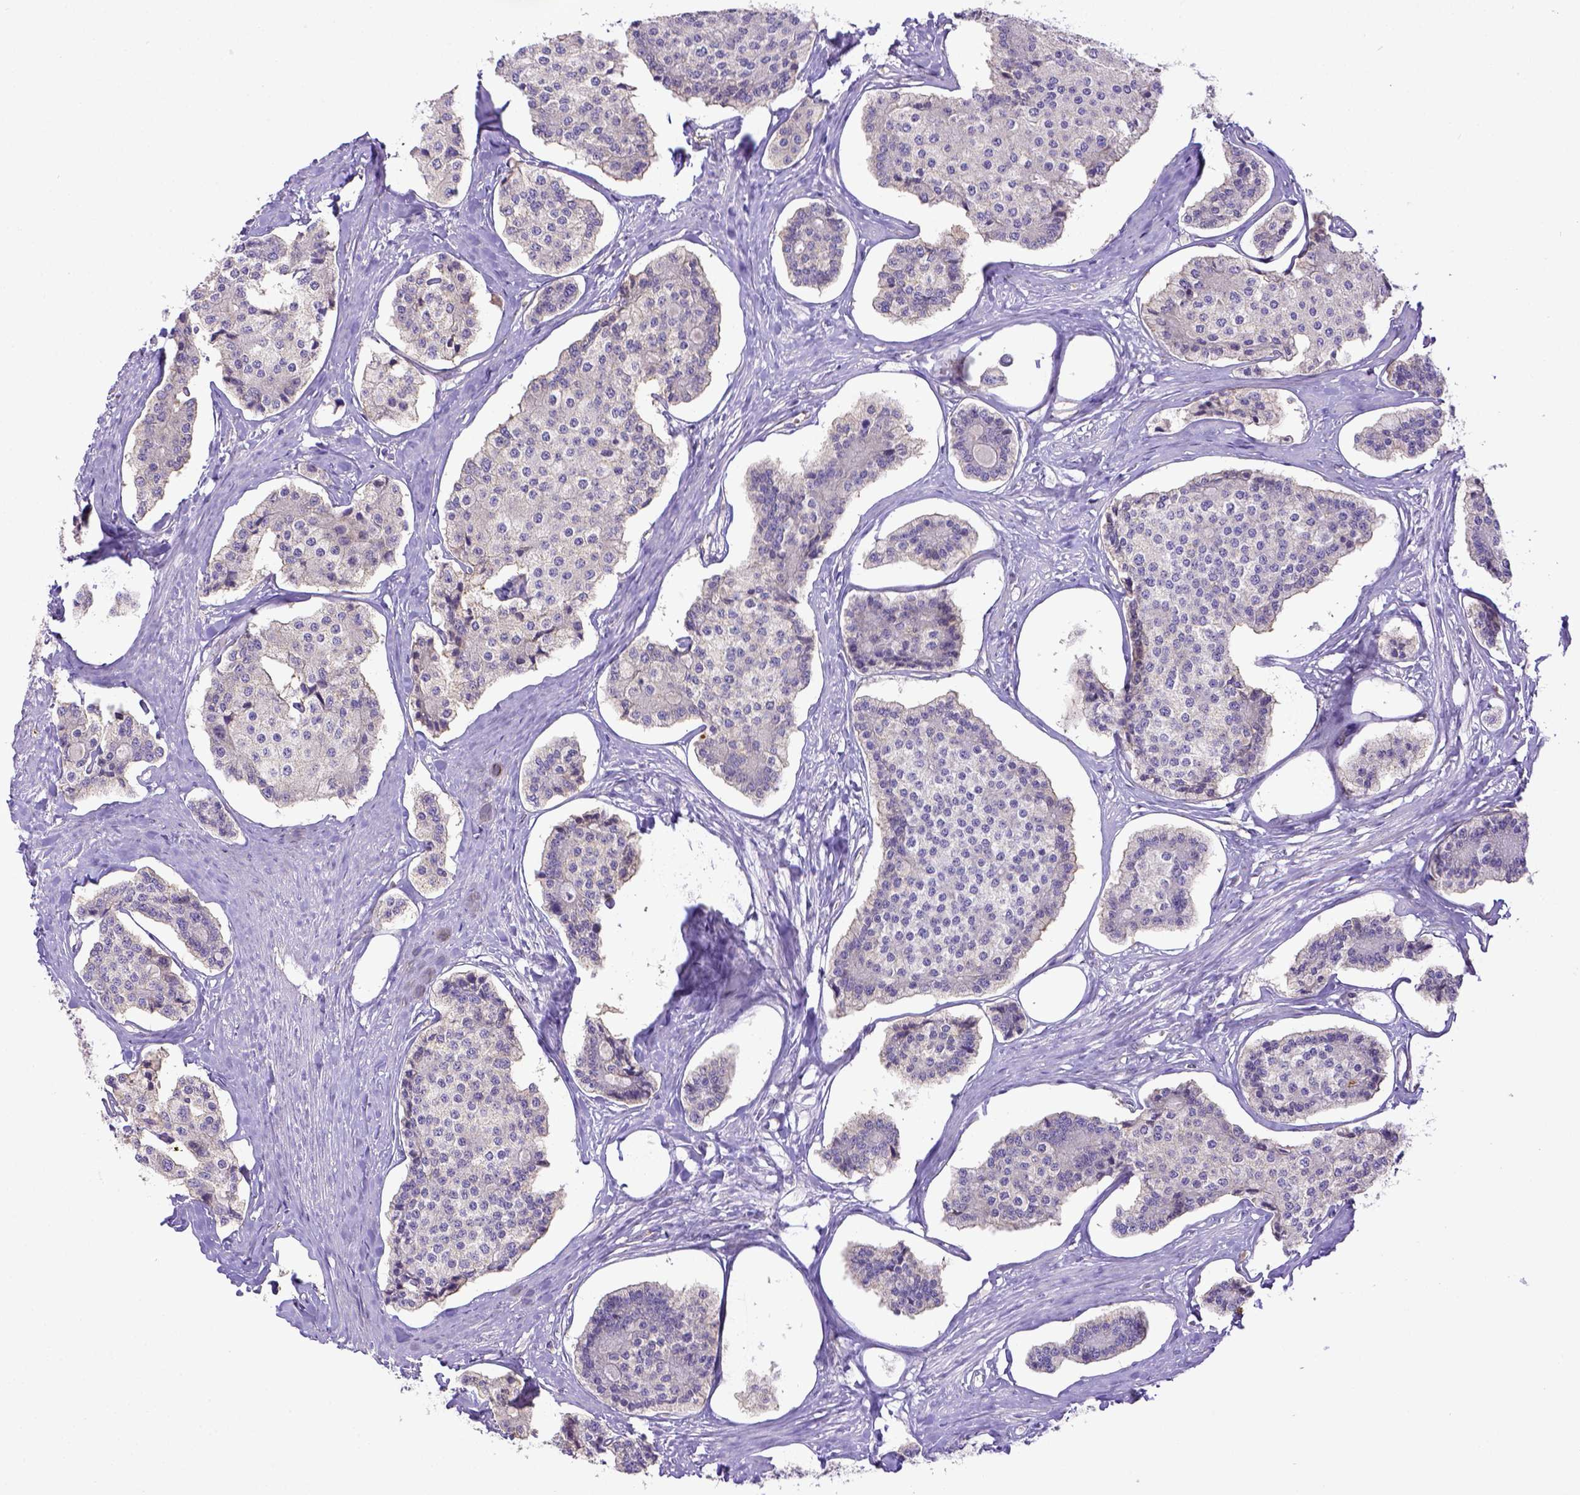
{"staining": {"intensity": "negative", "quantity": "none", "location": "none"}, "tissue": "carcinoid", "cell_type": "Tumor cells", "image_type": "cancer", "snomed": [{"axis": "morphology", "description": "Carcinoid, malignant, NOS"}, {"axis": "topography", "description": "Small intestine"}], "caption": "Immunohistochemistry (IHC) of human malignant carcinoid displays no staining in tumor cells. The staining was performed using DAB to visualize the protein expression in brown, while the nuclei were stained in blue with hematoxylin (Magnification: 20x).", "gene": "CD40", "patient": {"sex": "female", "age": 65}}